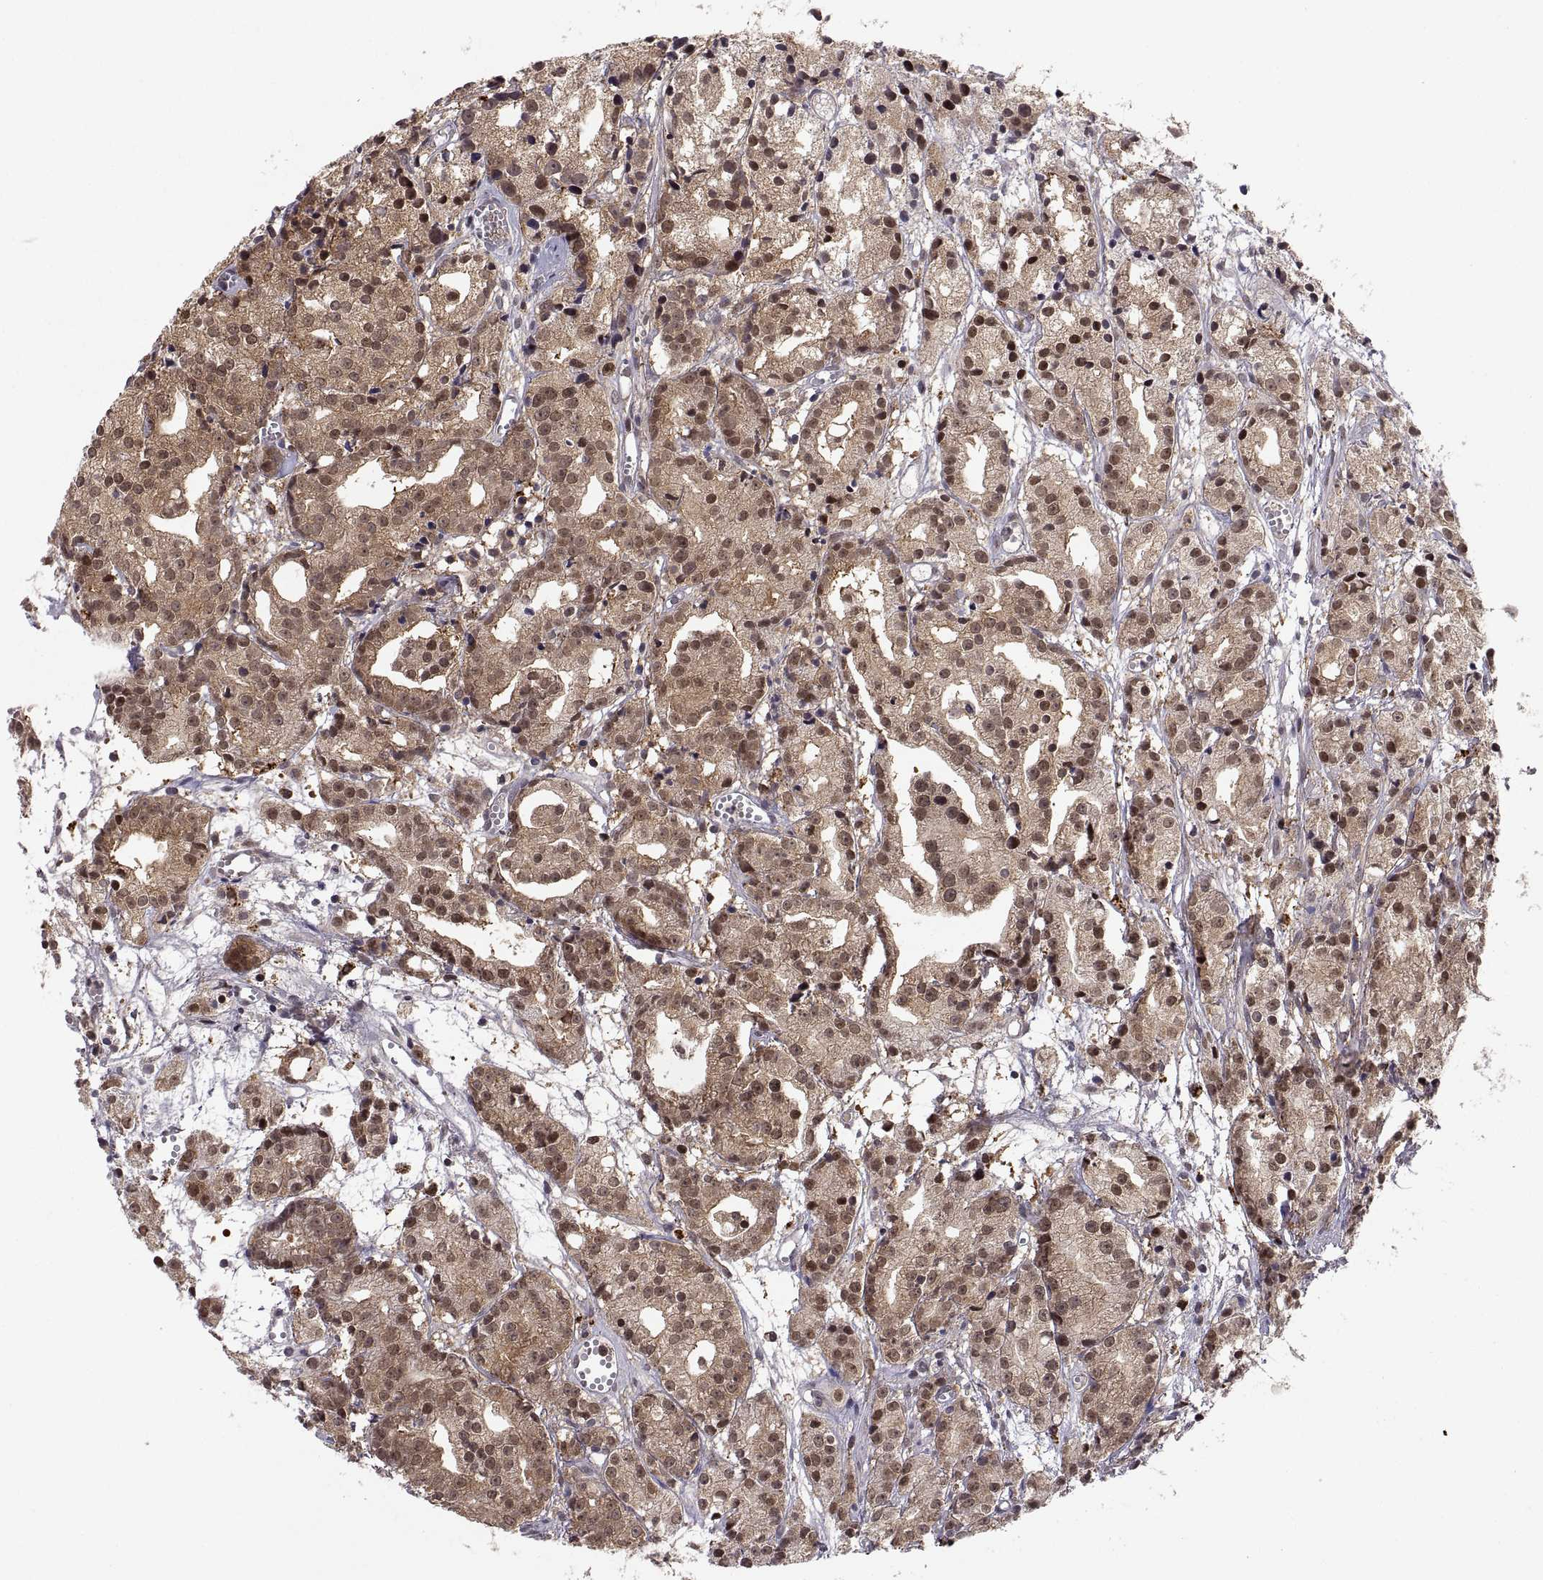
{"staining": {"intensity": "moderate", "quantity": "25%-75%", "location": "cytoplasmic/membranous,nuclear"}, "tissue": "prostate cancer", "cell_type": "Tumor cells", "image_type": "cancer", "snomed": [{"axis": "morphology", "description": "Adenocarcinoma, Medium grade"}, {"axis": "topography", "description": "Prostate"}], "caption": "A brown stain shows moderate cytoplasmic/membranous and nuclear expression of a protein in medium-grade adenocarcinoma (prostate) tumor cells.", "gene": "PSMC2", "patient": {"sex": "male", "age": 74}}